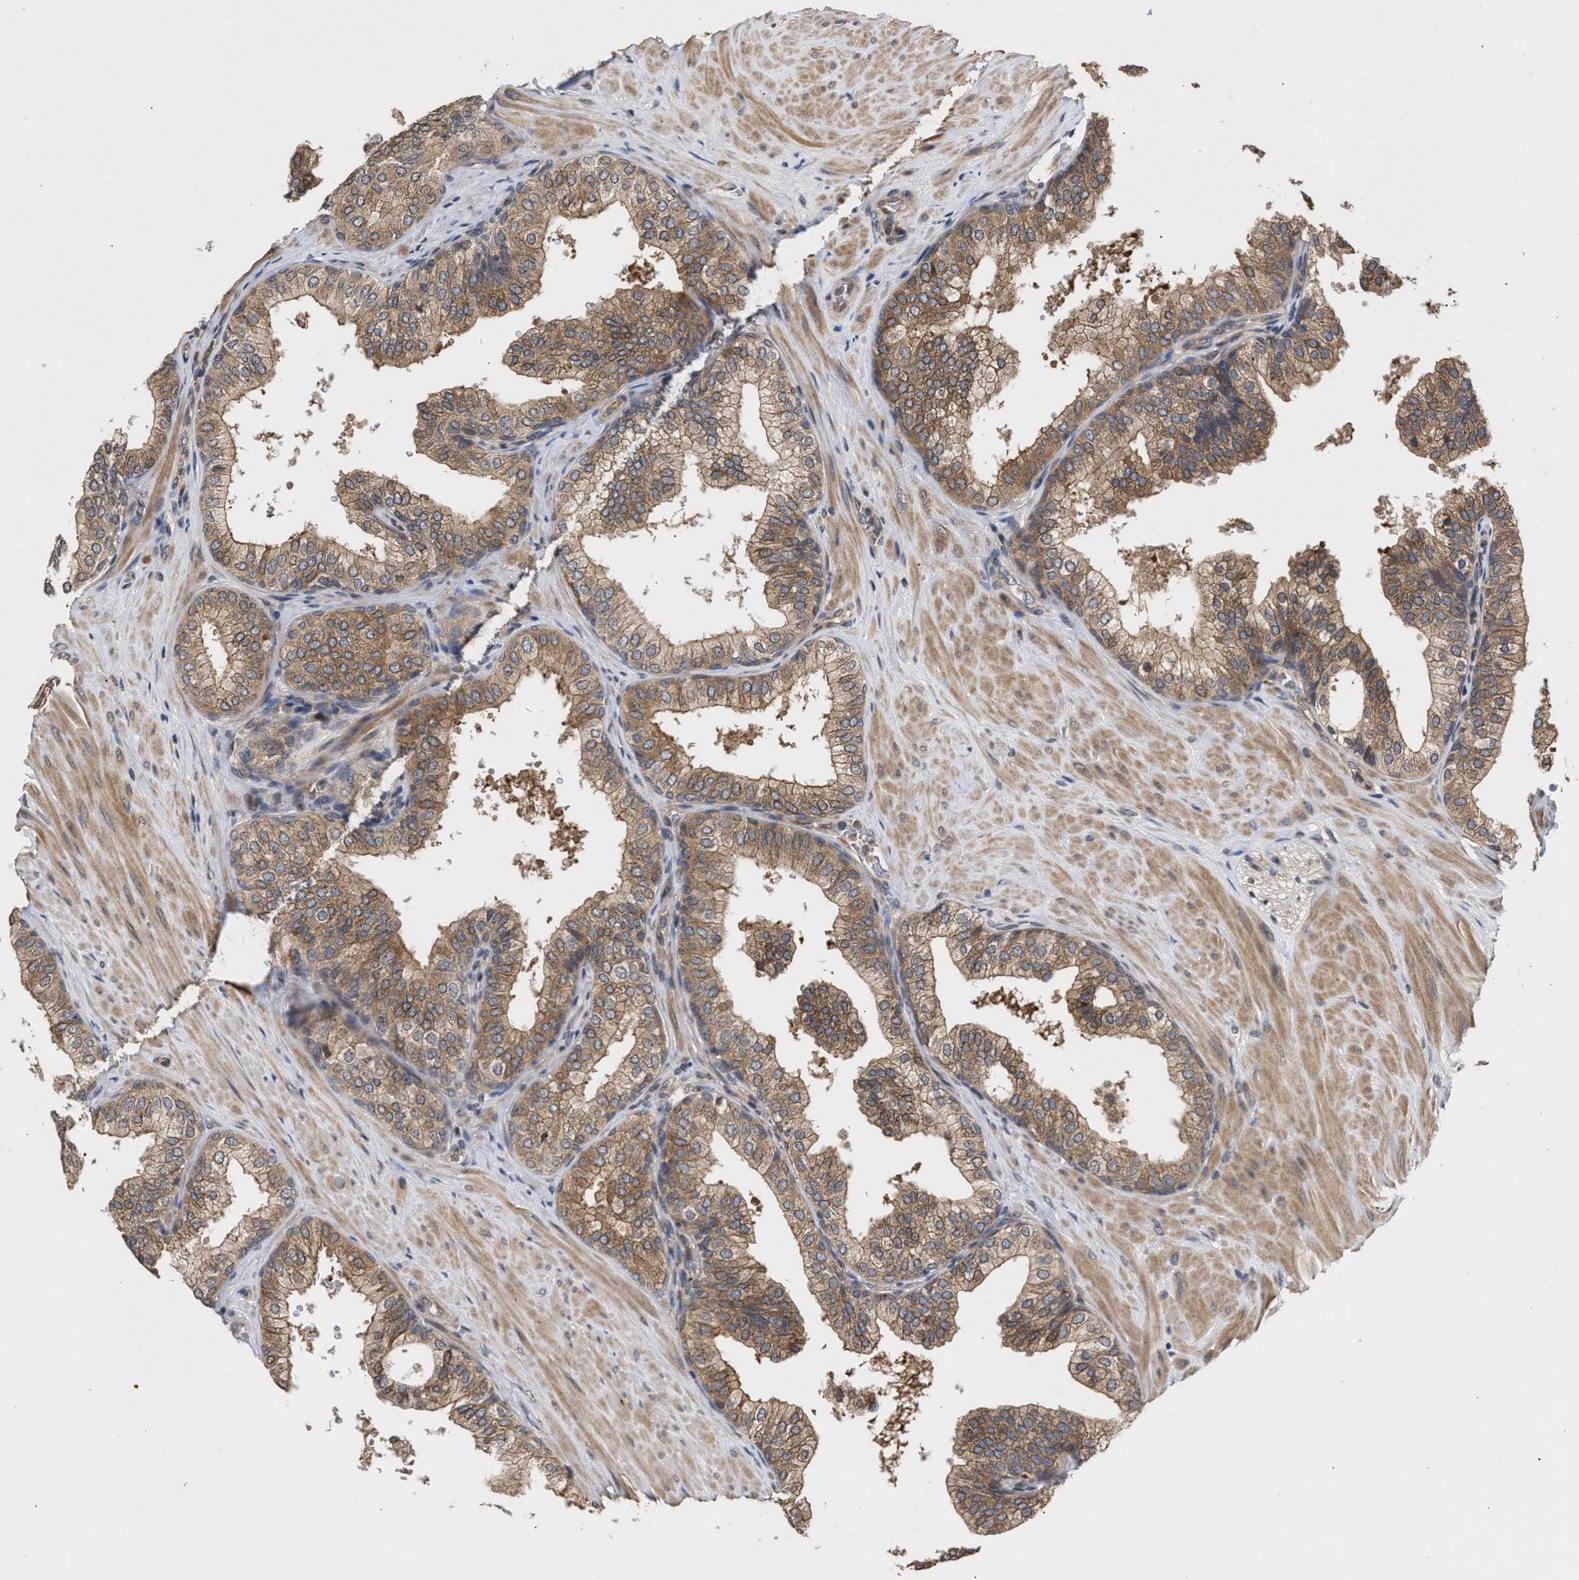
{"staining": {"intensity": "moderate", "quantity": ">75%", "location": "cytoplasmic/membranous"}, "tissue": "prostate", "cell_type": "Glandular cells", "image_type": "normal", "snomed": [{"axis": "morphology", "description": "Normal tissue, NOS"}, {"axis": "topography", "description": "Prostate"}], "caption": "A brown stain labels moderate cytoplasmic/membranous expression of a protein in glandular cells of unremarkable prostate.", "gene": "SAR1A", "patient": {"sex": "male", "age": 60}}